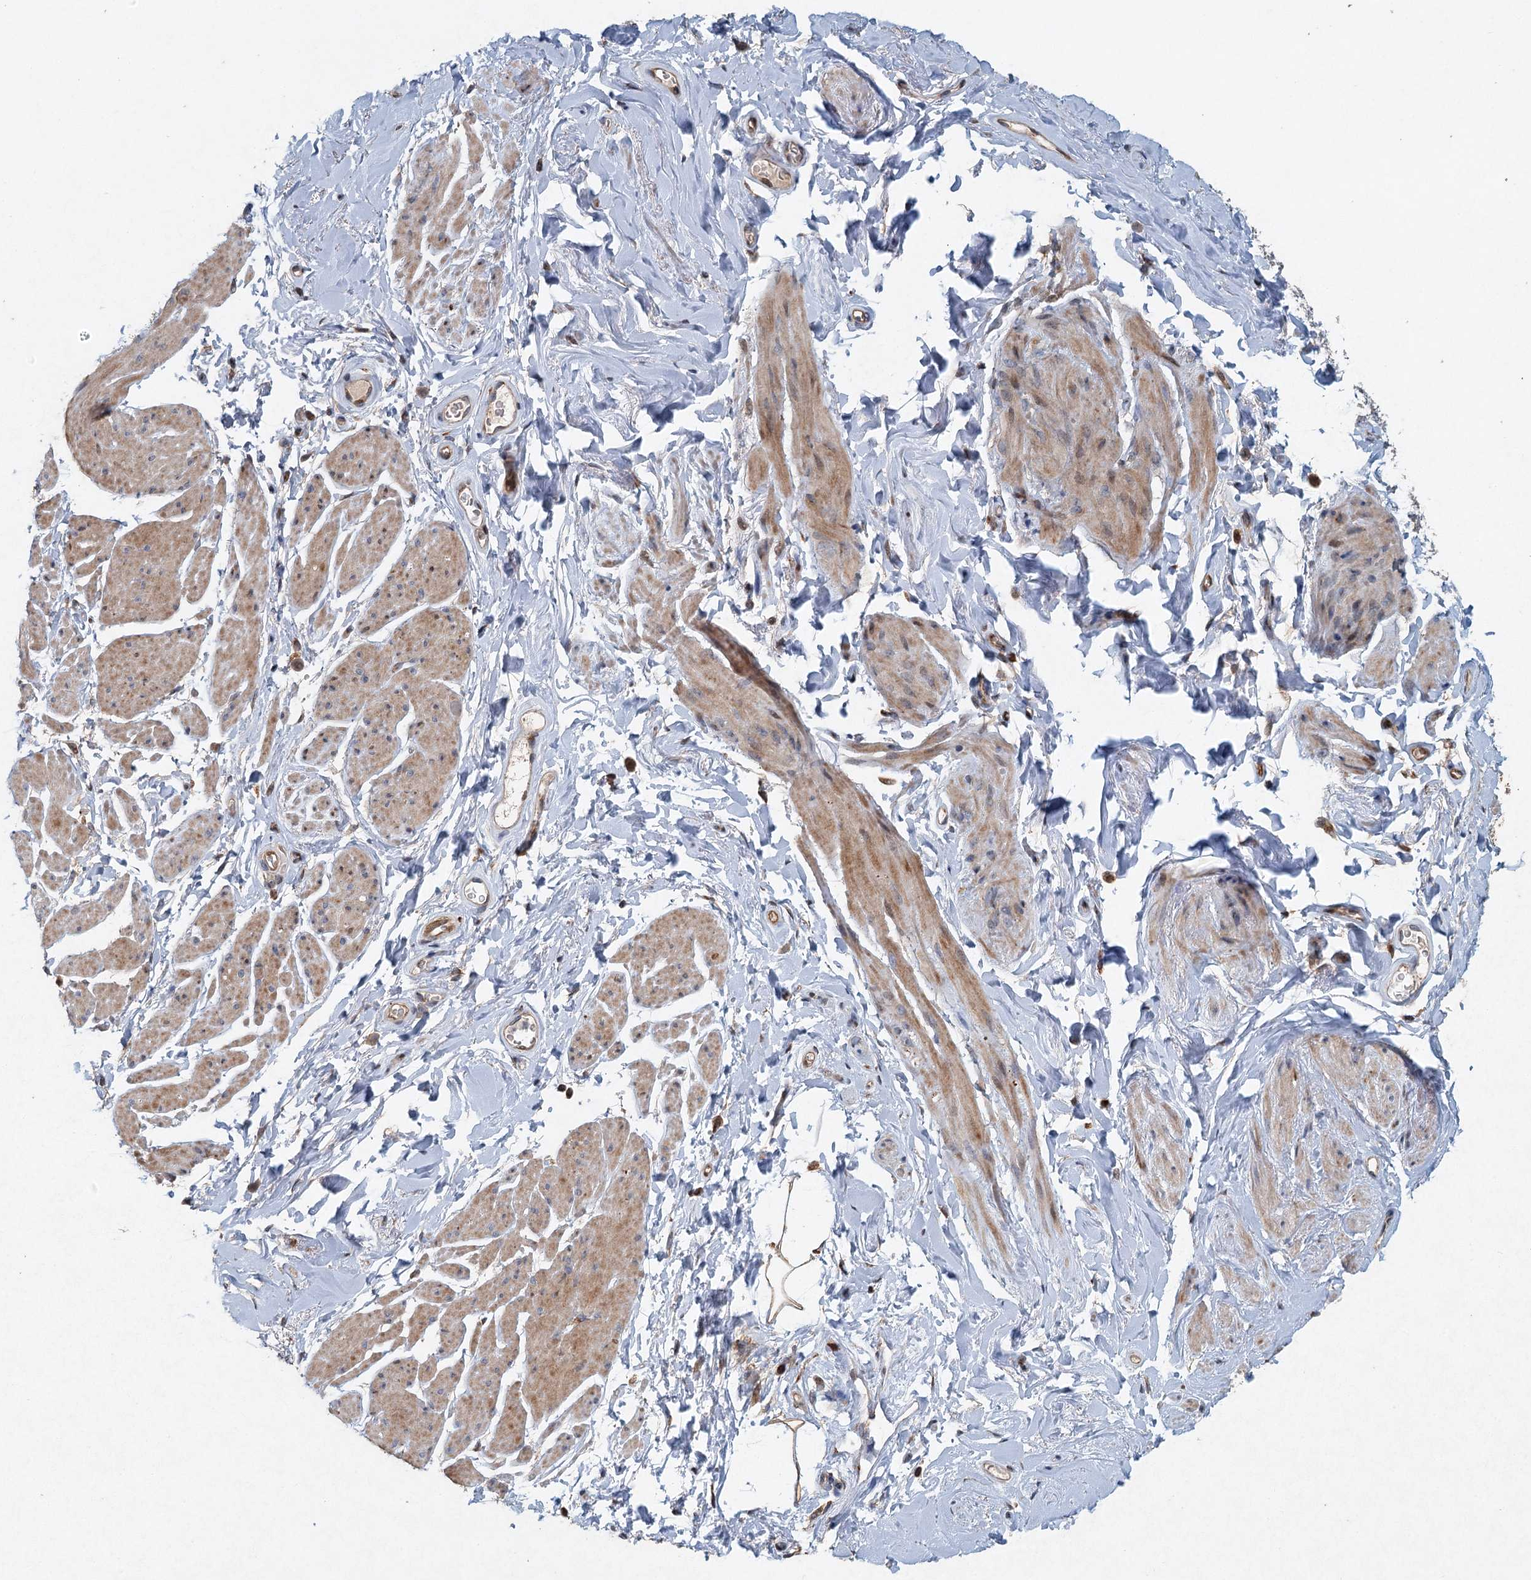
{"staining": {"intensity": "moderate", "quantity": "25%-75%", "location": "cytoplasmic/membranous,nuclear"}, "tissue": "smooth muscle", "cell_type": "Smooth muscle cells", "image_type": "normal", "snomed": [{"axis": "morphology", "description": "Normal tissue, NOS"}, {"axis": "topography", "description": "Smooth muscle"}, {"axis": "topography", "description": "Peripheral nerve tissue"}], "caption": "Protein analysis of benign smooth muscle displays moderate cytoplasmic/membranous,nuclear expression in approximately 25%-75% of smooth muscle cells.", "gene": "SRPX2", "patient": {"sex": "male", "age": 69}}